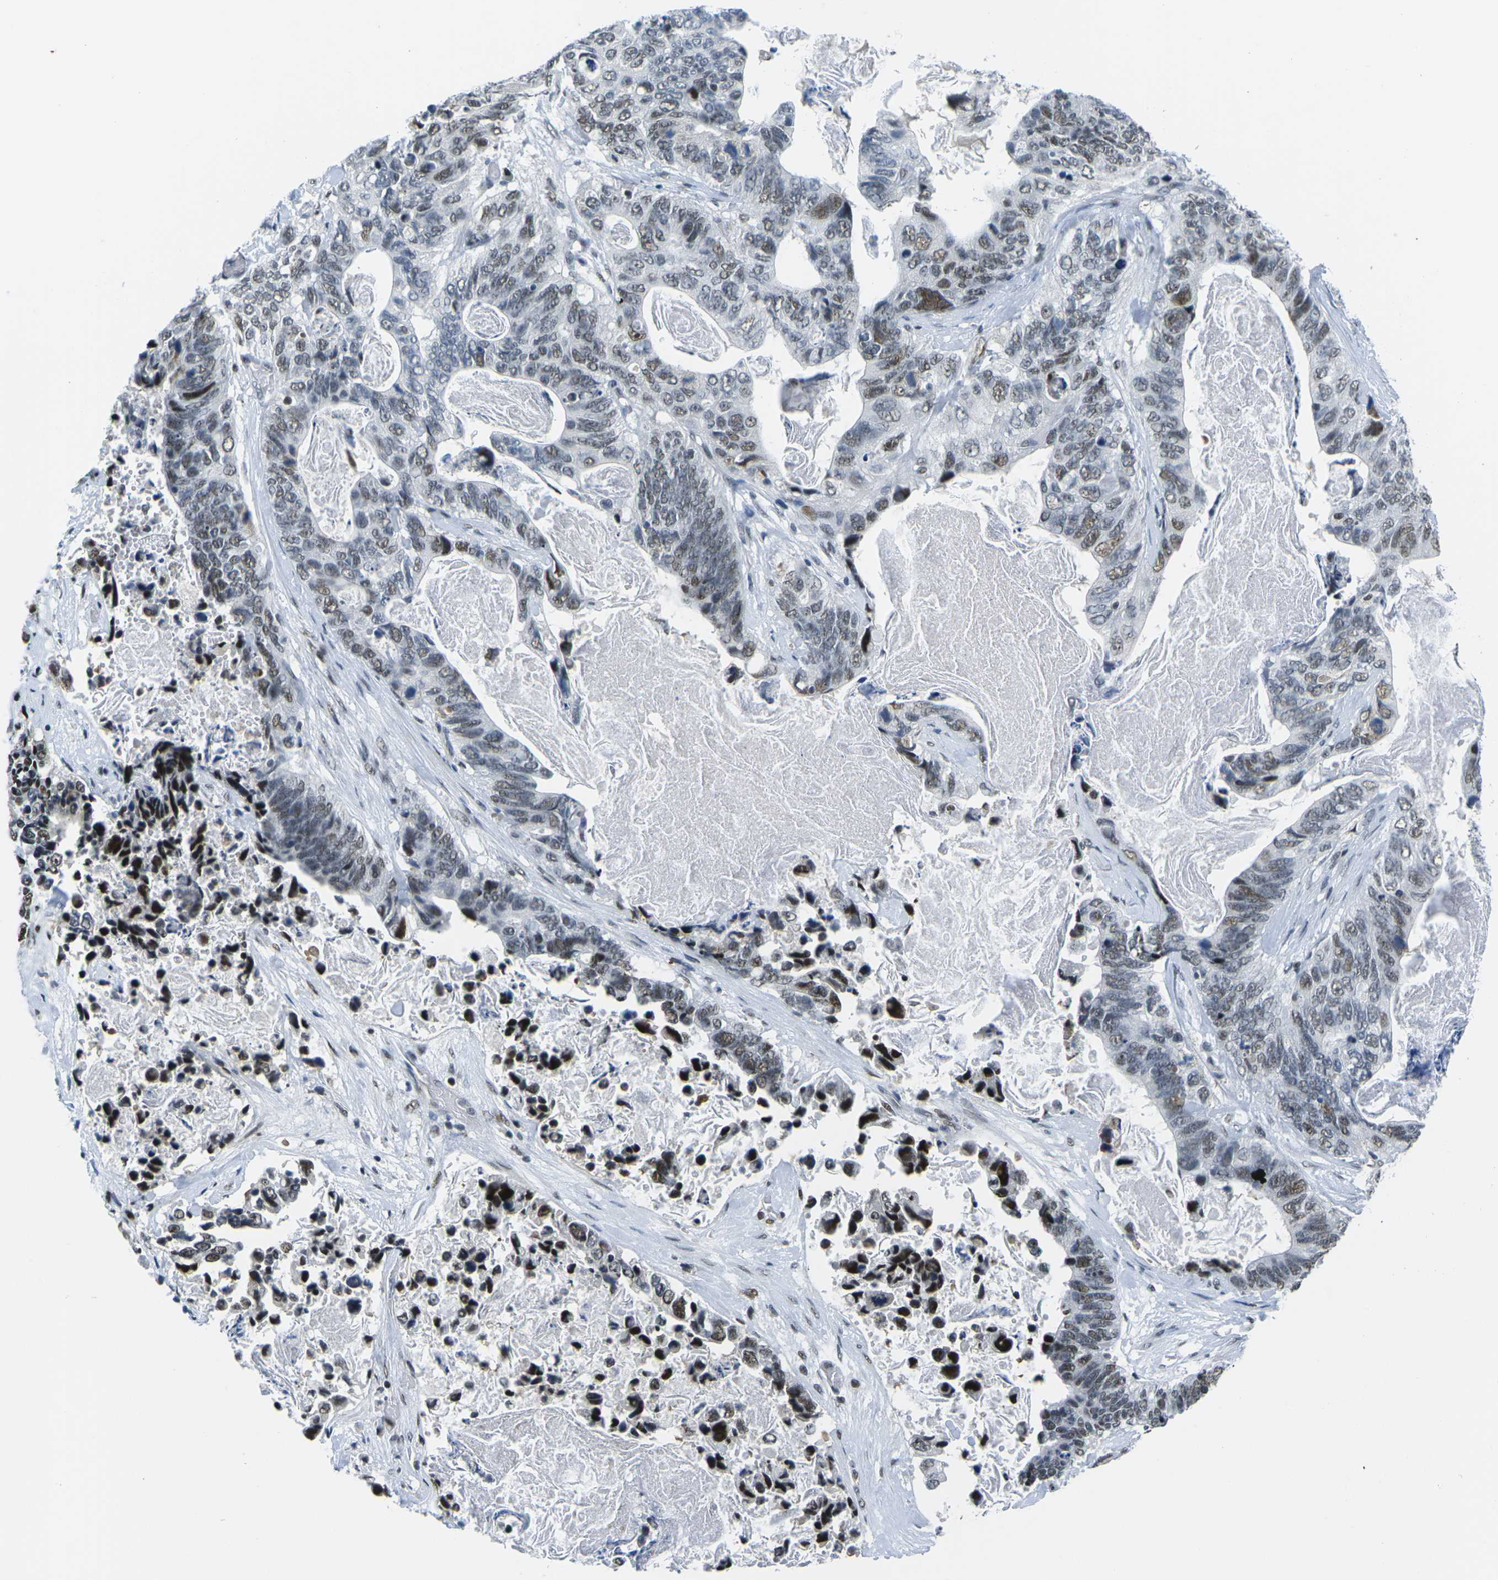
{"staining": {"intensity": "moderate", "quantity": "<25%", "location": "nuclear"}, "tissue": "stomach cancer", "cell_type": "Tumor cells", "image_type": "cancer", "snomed": [{"axis": "morphology", "description": "Adenocarcinoma, NOS"}, {"axis": "topography", "description": "Stomach"}], "caption": "Tumor cells reveal low levels of moderate nuclear staining in about <25% of cells in human adenocarcinoma (stomach).", "gene": "PRPF8", "patient": {"sex": "female", "age": 89}}